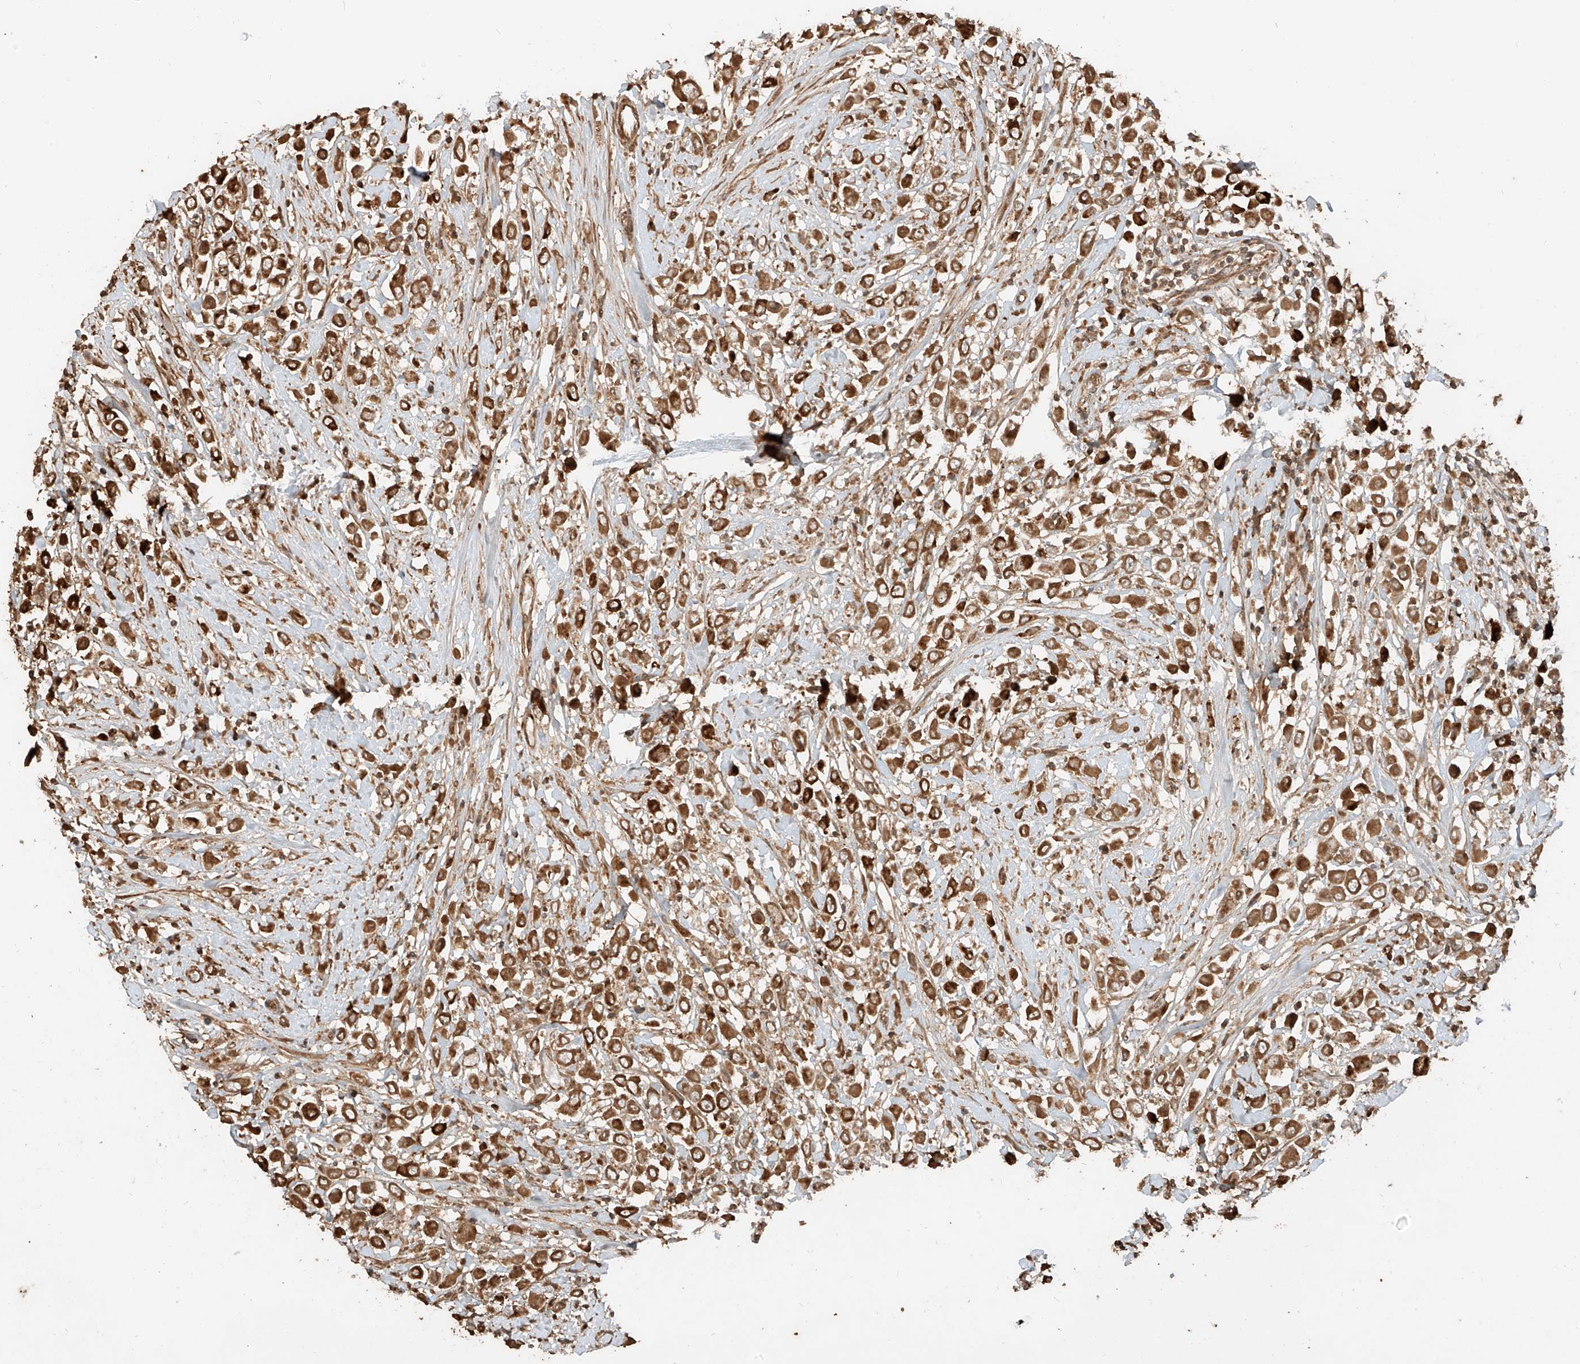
{"staining": {"intensity": "strong", "quantity": ">75%", "location": "cytoplasmic/membranous"}, "tissue": "breast cancer", "cell_type": "Tumor cells", "image_type": "cancer", "snomed": [{"axis": "morphology", "description": "Duct carcinoma"}, {"axis": "topography", "description": "Breast"}], "caption": "A high amount of strong cytoplasmic/membranous expression is seen in about >75% of tumor cells in breast cancer tissue. (Stains: DAB in brown, nuclei in blue, Microscopy: brightfield microscopy at high magnification).", "gene": "ANKZF1", "patient": {"sex": "female", "age": 61}}